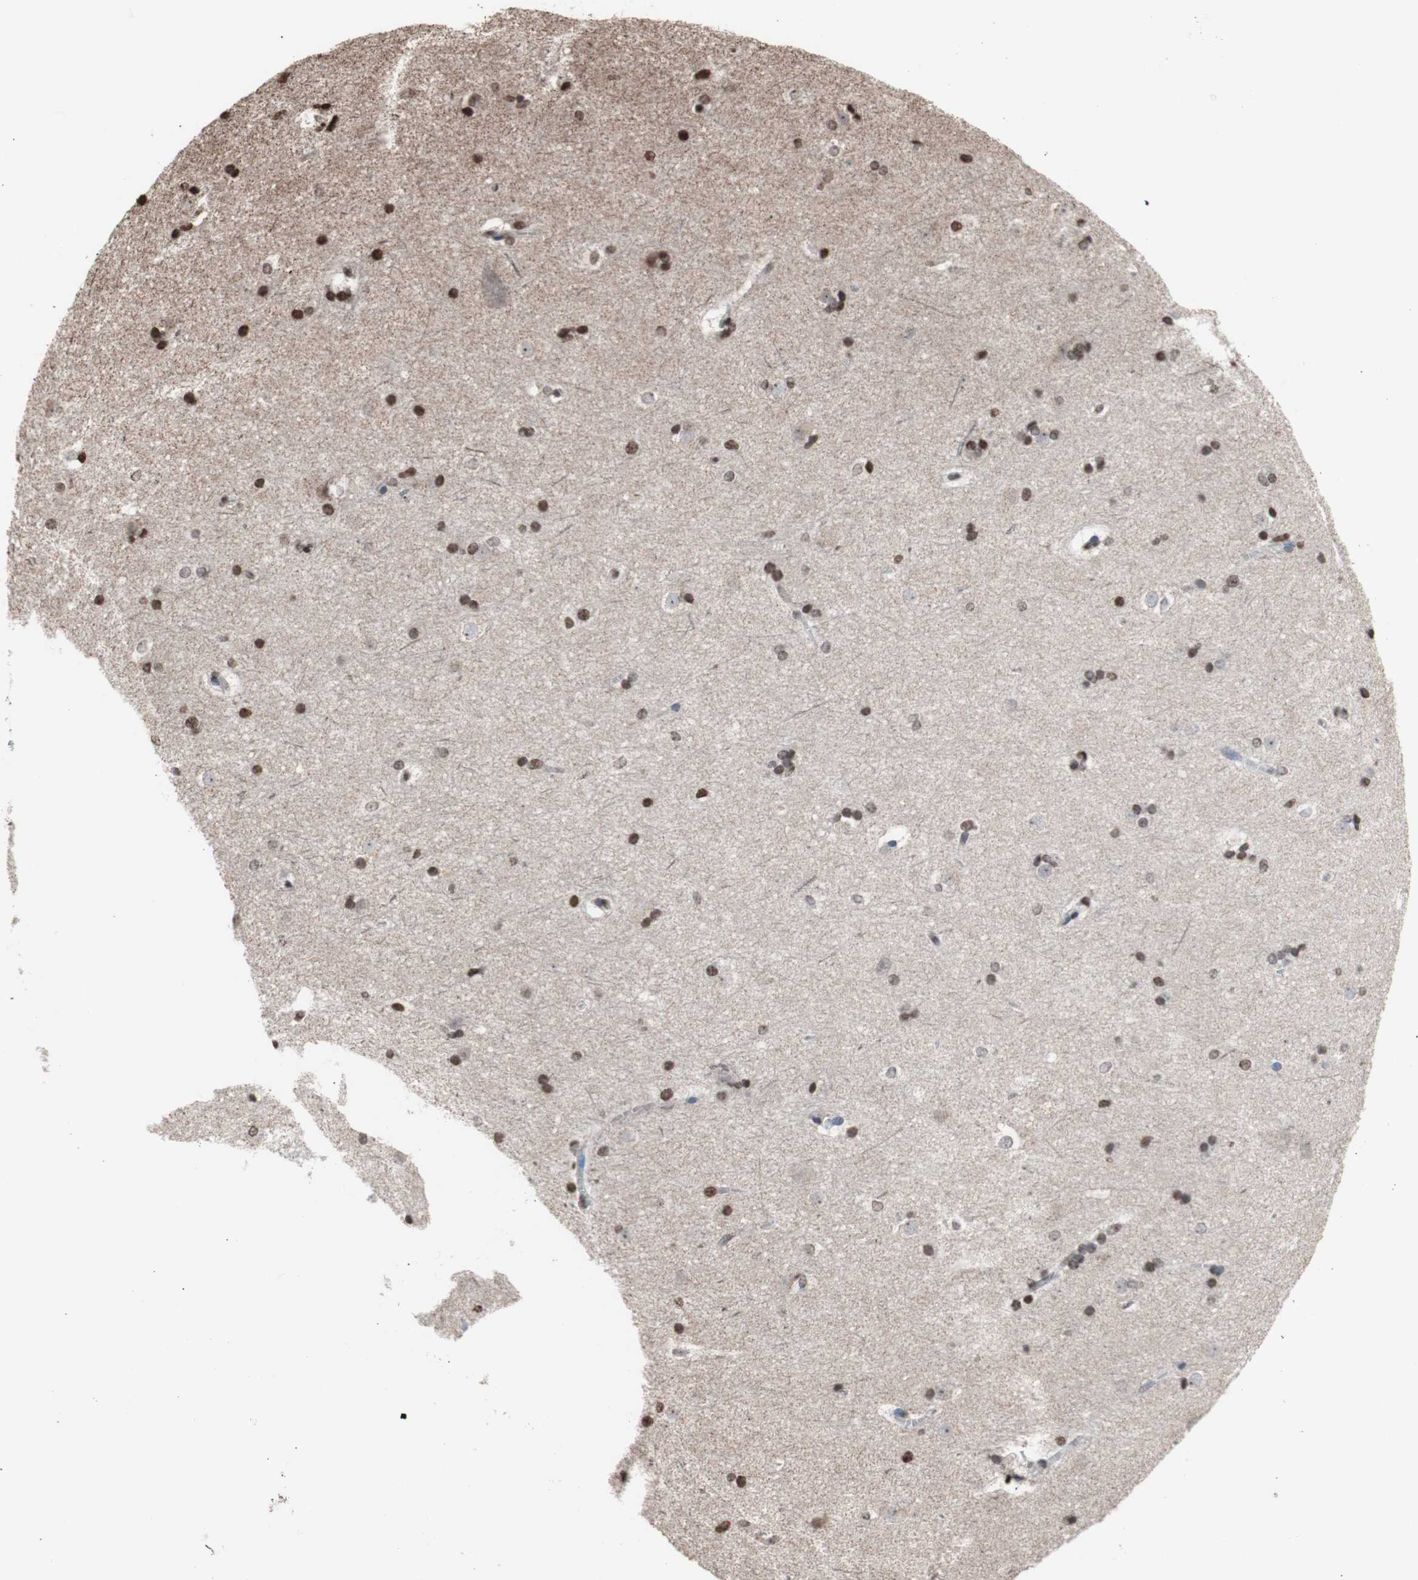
{"staining": {"intensity": "strong", "quantity": ">75%", "location": "nuclear"}, "tissue": "caudate", "cell_type": "Glial cells", "image_type": "normal", "snomed": [{"axis": "morphology", "description": "Normal tissue, NOS"}, {"axis": "topography", "description": "Lateral ventricle wall"}], "caption": "Protein staining shows strong nuclear expression in about >75% of glial cells in benign caudate.", "gene": "SNAI2", "patient": {"sex": "female", "age": 19}}